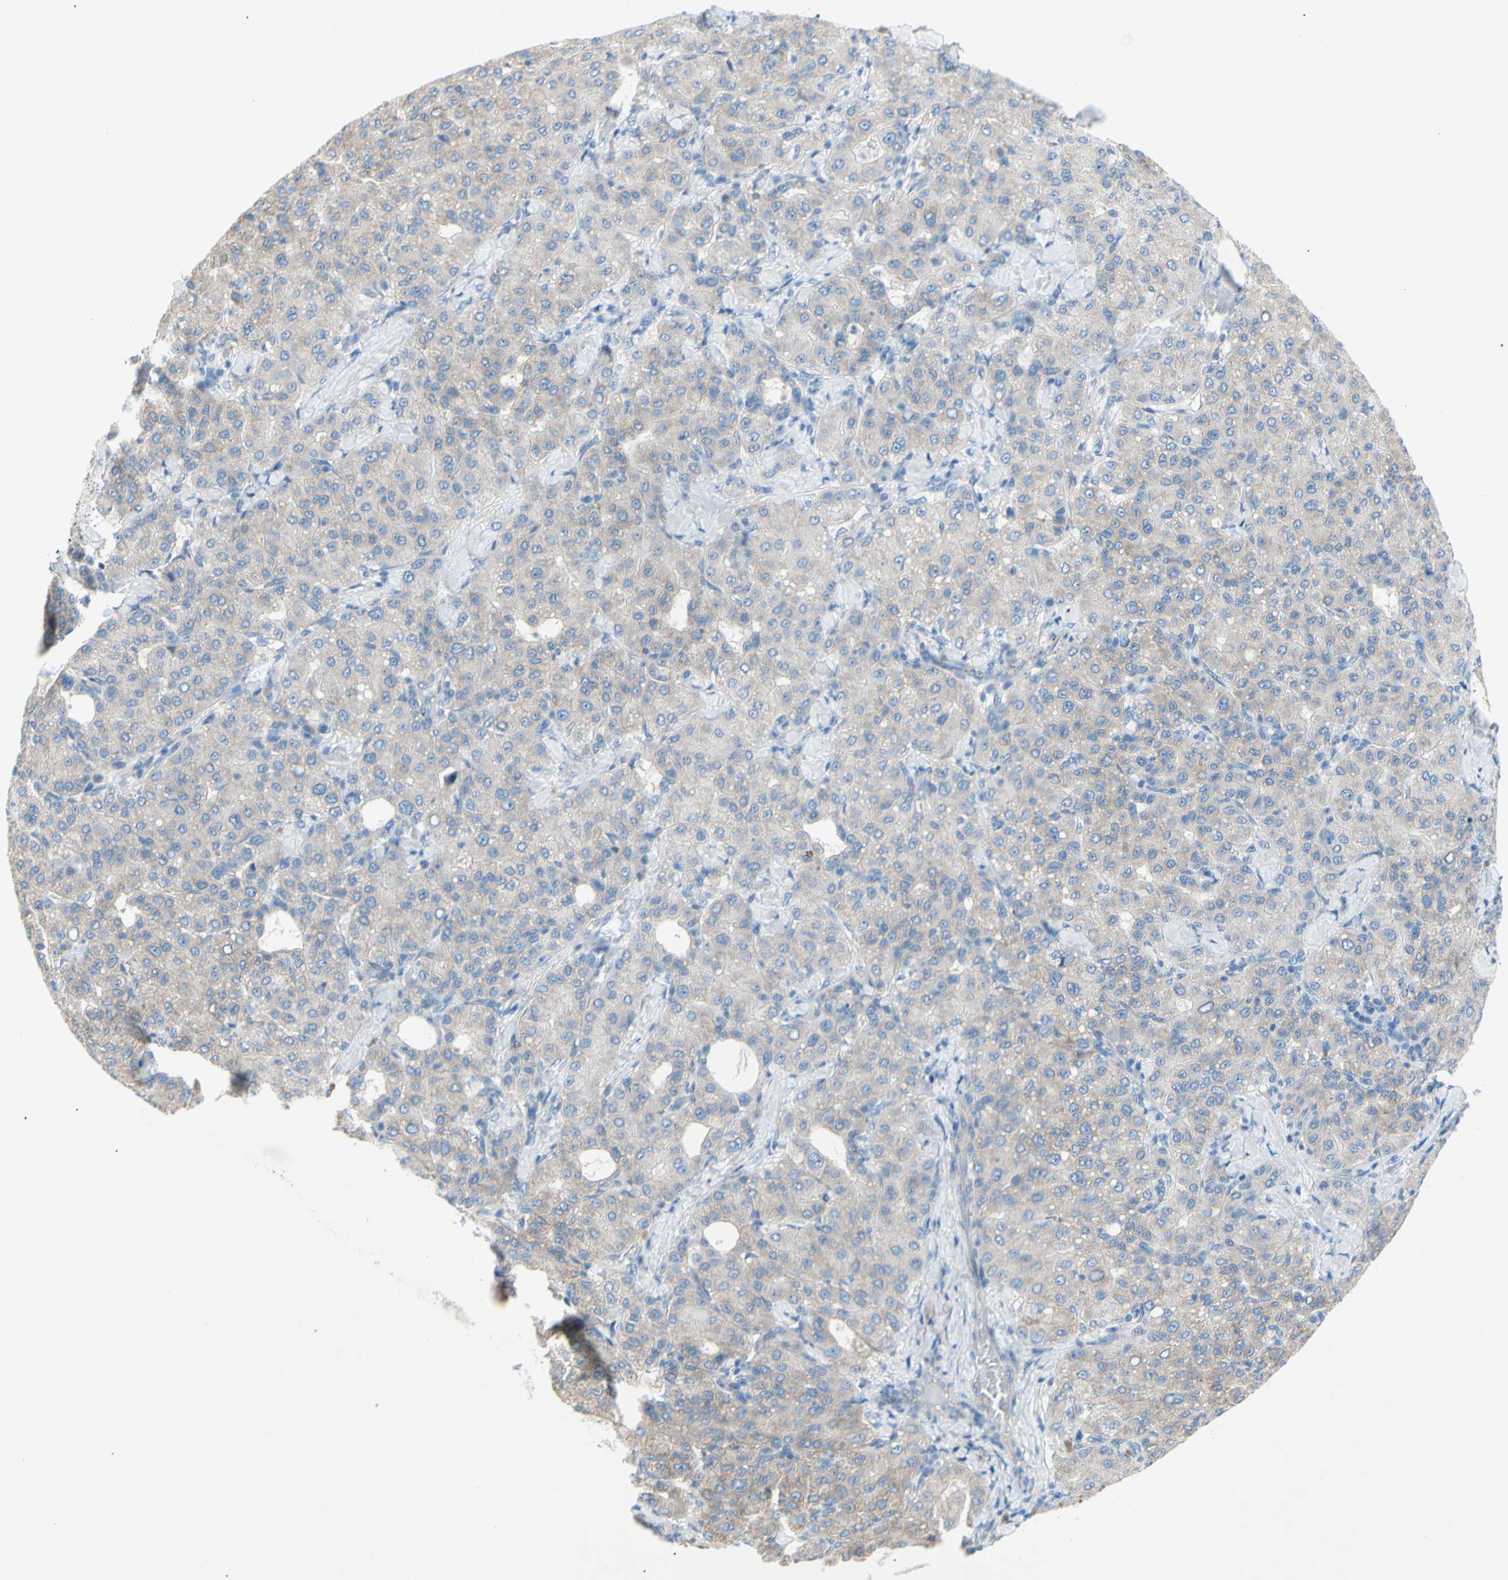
{"staining": {"intensity": "negative", "quantity": "none", "location": "none"}, "tissue": "liver cancer", "cell_type": "Tumor cells", "image_type": "cancer", "snomed": [{"axis": "morphology", "description": "Carcinoma, Hepatocellular, NOS"}, {"axis": "topography", "description": "Liver"}], "caption": "Image shows no protein expression in tumor cells of hepatocellular carcinoma (liver) tissue. (Immunohistochemistry (ihc), brightfield microscopy, high magnification).", "gene": "TMIGD2", "patient": {"sex": "male", "age": 65}}